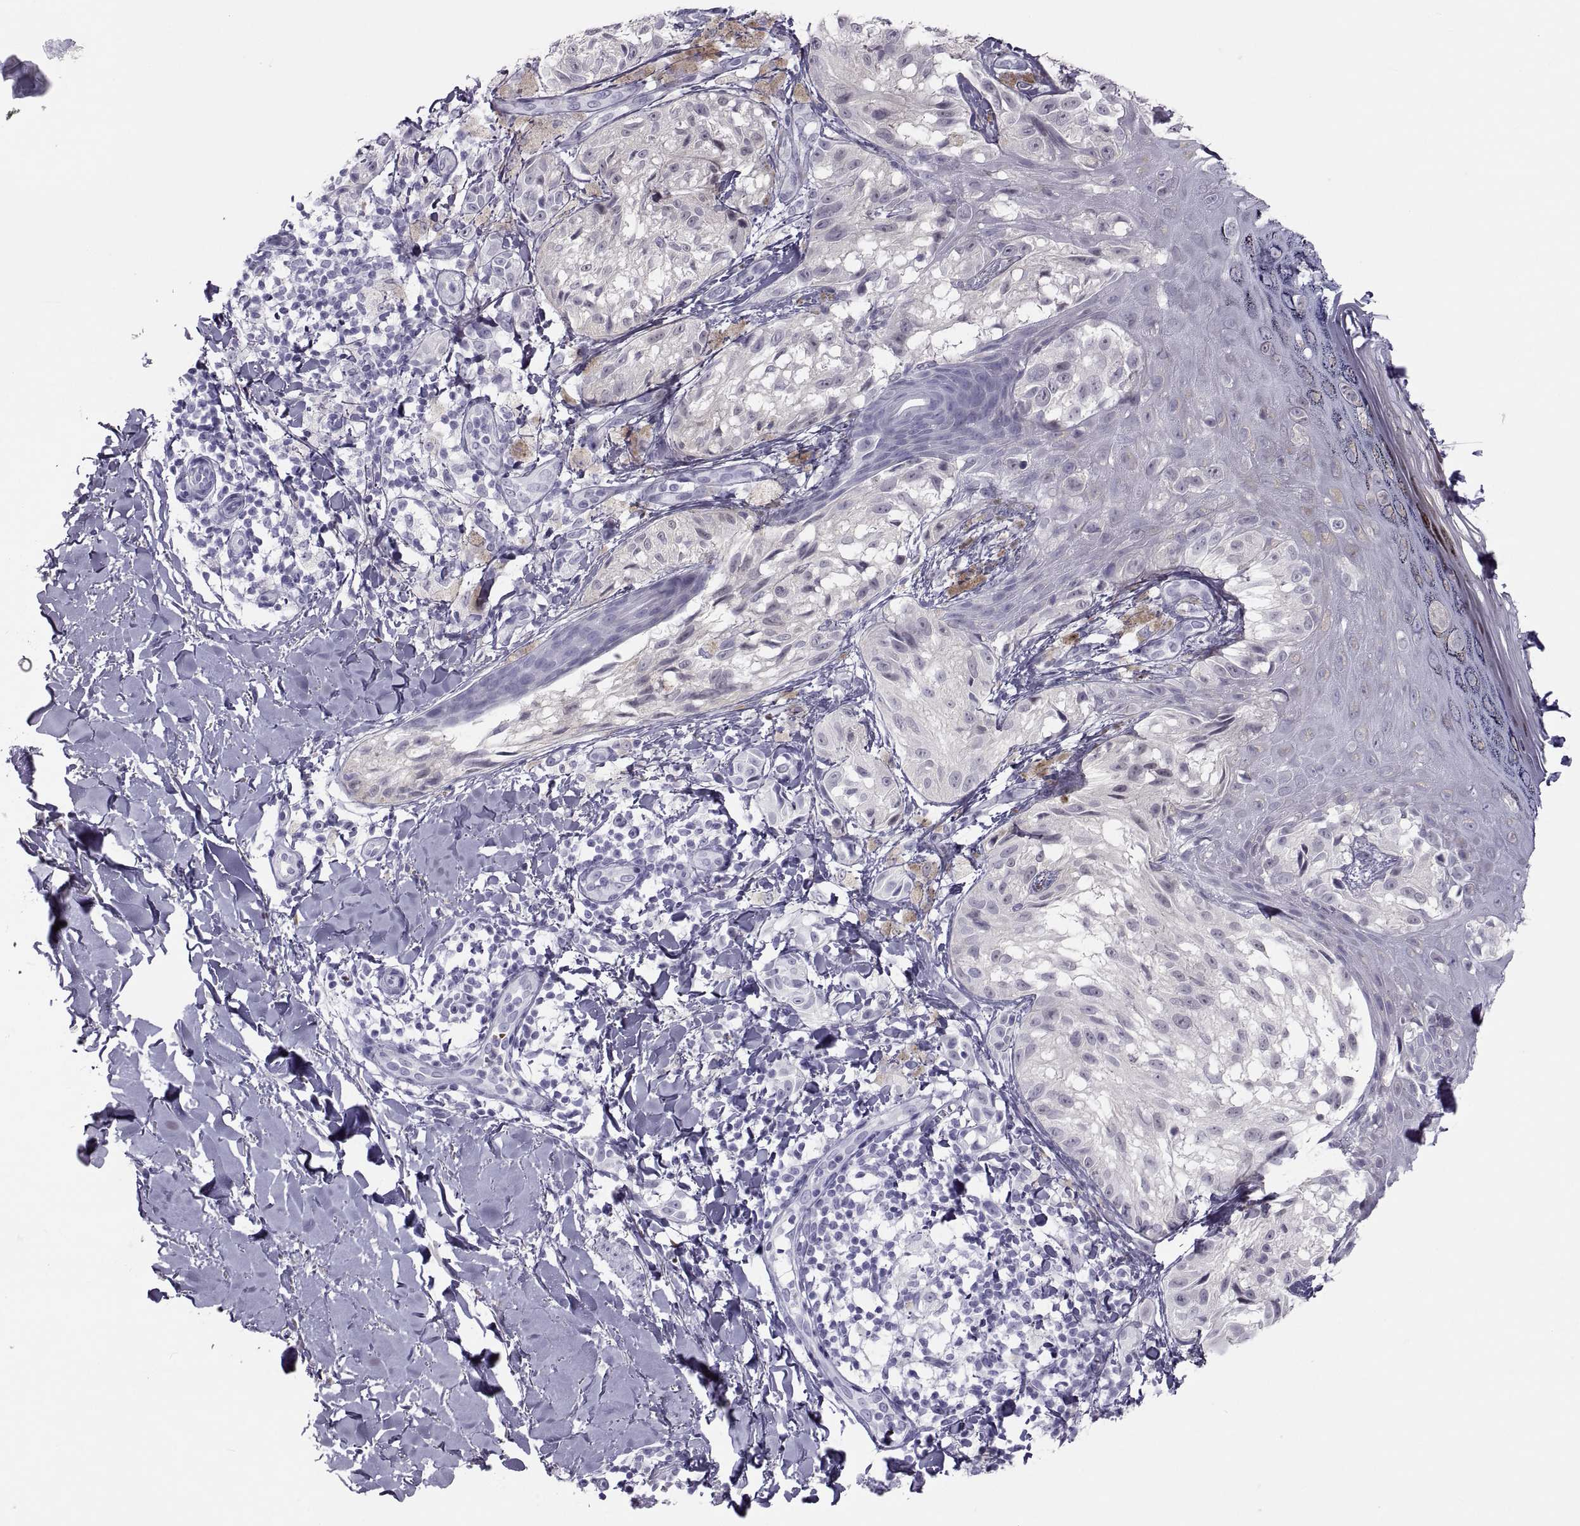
{"staining": {"intensity": "negative", "quantity": "none", "location": "none"}, "tissue": "melanoma", "cell_type": "Tumor cells", "image_type": "cancer", "snomed": [{"axis": "morphology", "description": "Malignant melanoma, NOS"}, {"axis": "topography", "description": "Skin"}], "caption": "Melanoma stained for a protein using immunohistochemistry (IHC) reveals no expression tumor cells.", "gene": "SEMG1", "patient": {"sex": "male", "age": 36}}